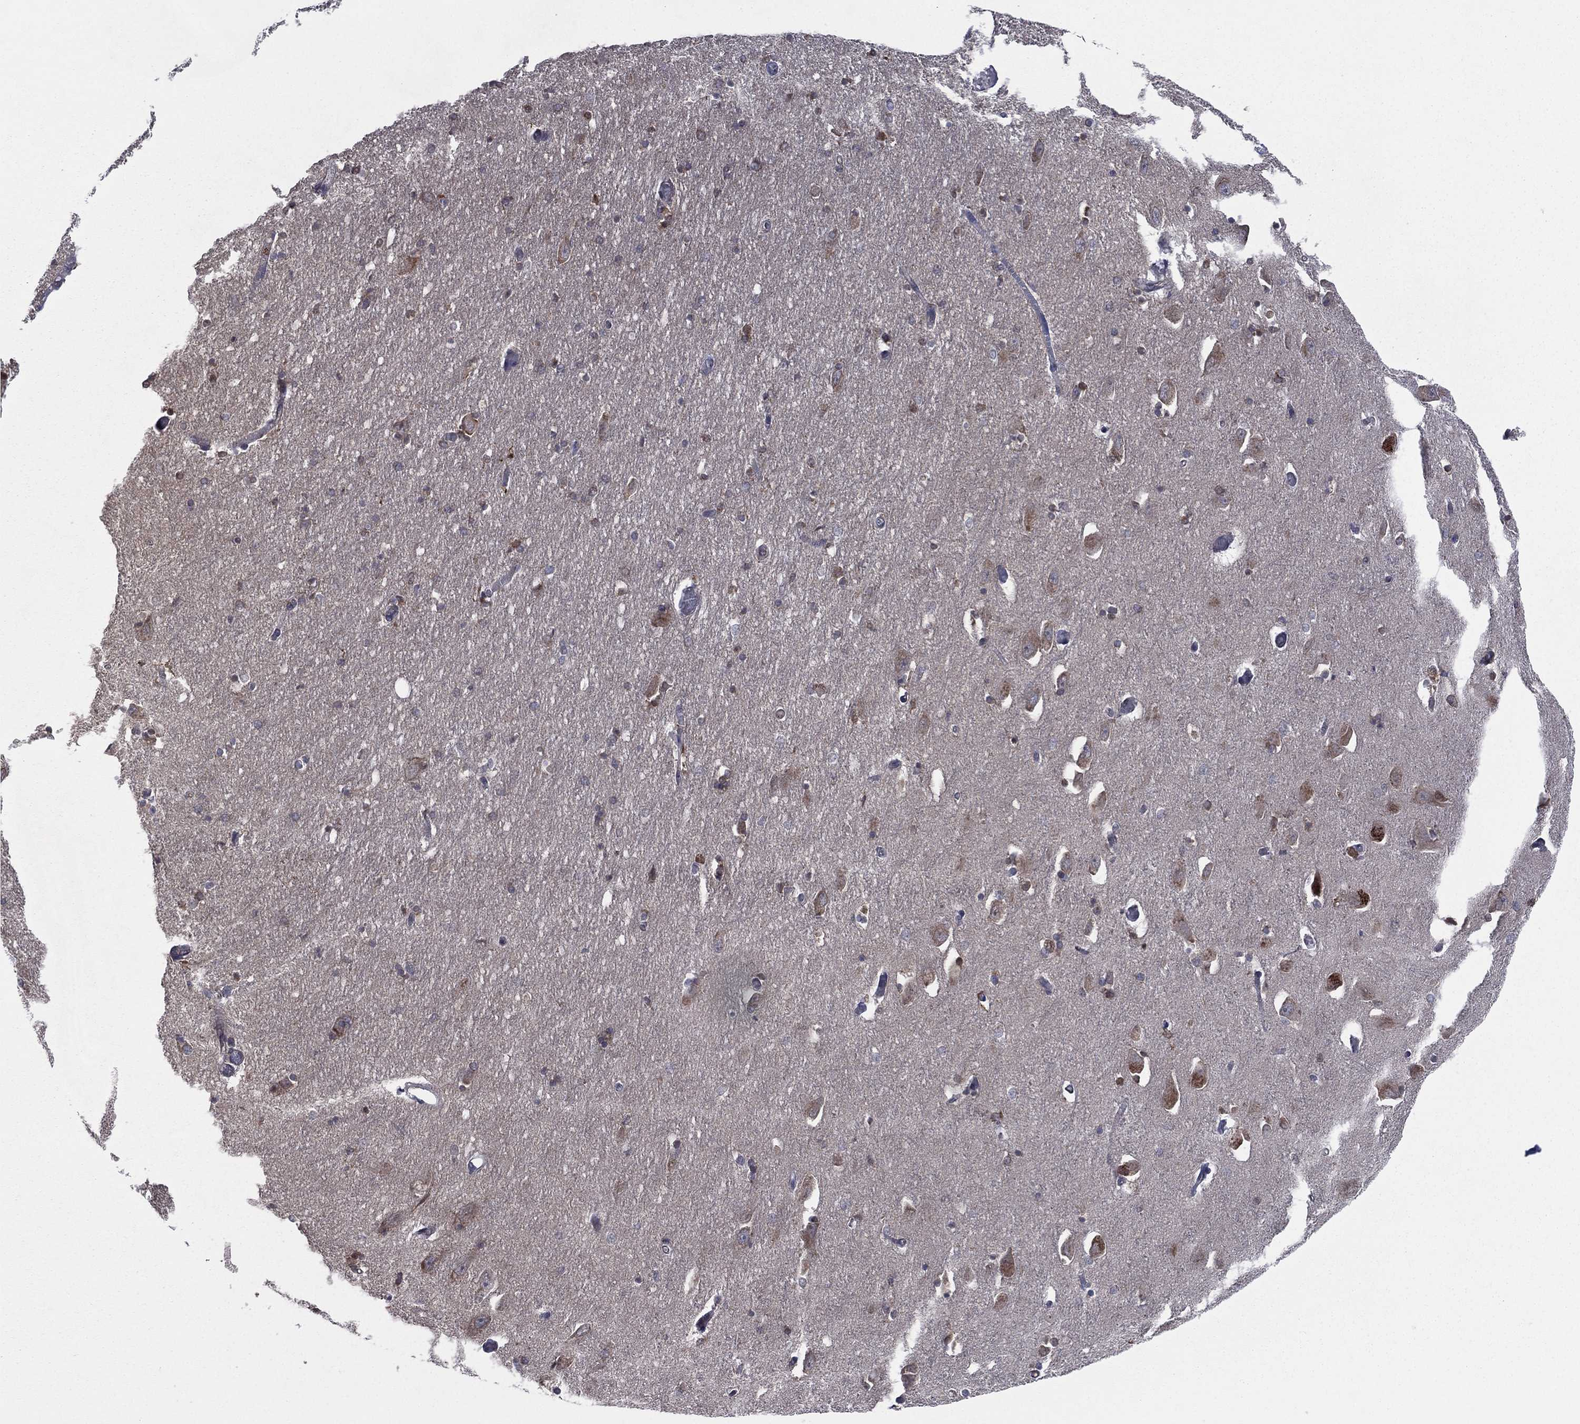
{"staining": {"intensity": "negative", "quantity": "none", "location": "none"}, "tissue": "hippocampus", "cell_type": "Glial cells", "image_type": "normal", "snomed": [{"axis": "morphology", "description": "Normal tissue, NOS"}, {"axis": "topography", "description": "Lateral ventricle wall"}, {"axis": "topography", "description": "Hippocampus"}], "caption": "Hippocampus was stained to show a protein in brown. There is no significant staining in glial cells. (DAB immunohistochemistry visualized using brightfield microscopy, high magnification).", "gene": "C2orf76", "patient": {"sex": "female", "age": 63}}